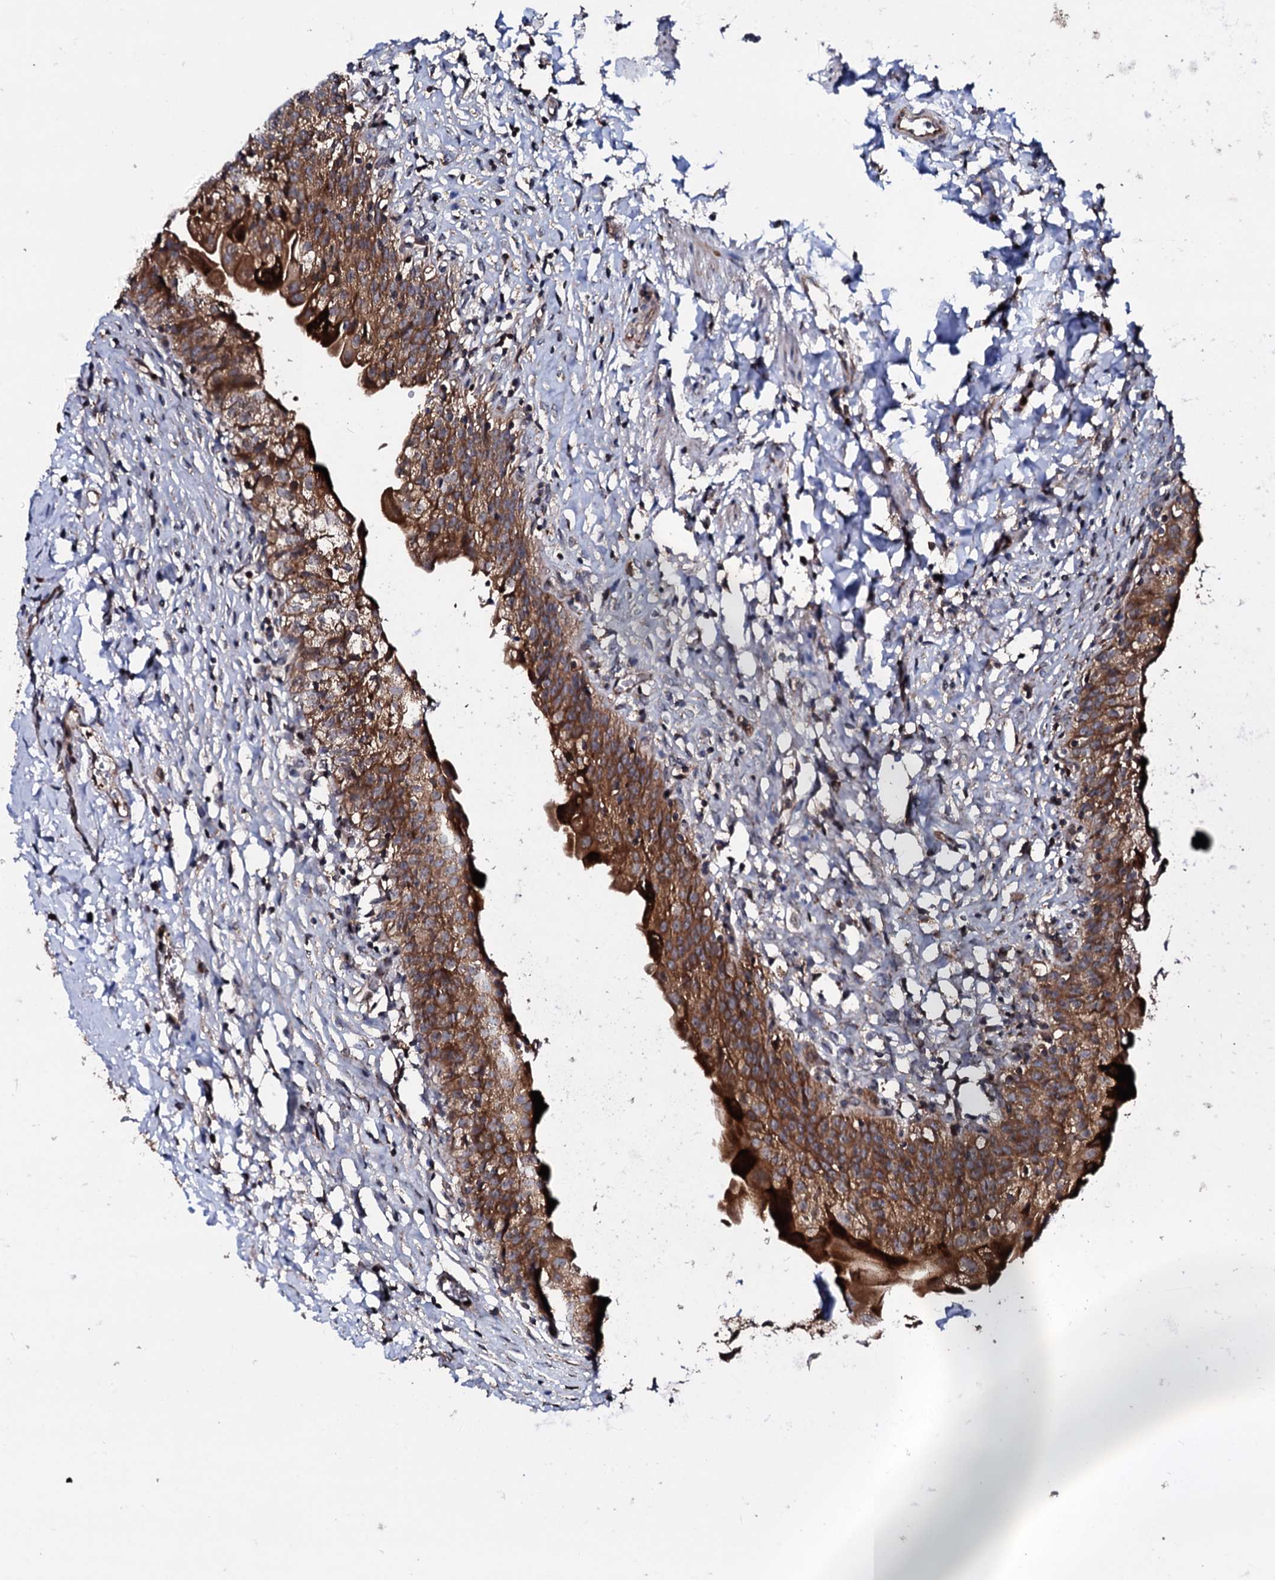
{"staining": {"intensity": "strong", "quantity": ">75%", "location": "cytoplasmic/membranous"}, "tissue": "urinary bladder", "cell_type": "Urothelial cells", "image_type": "normal", "snomed": [{"axis": "morphology", "description": "Normal tissue, NOS"}, {"axis": "topography", "description": "Urinary bladder"}], "caption": "This is a photomicrograph of immunohistochemistry staining of benign urinary bladder, which shows strong staining in the cytoplasmic/membranous of urothelial cells.", "gene": "ENSG00000256591", "patient": {"sex": "male", "age": 55}}